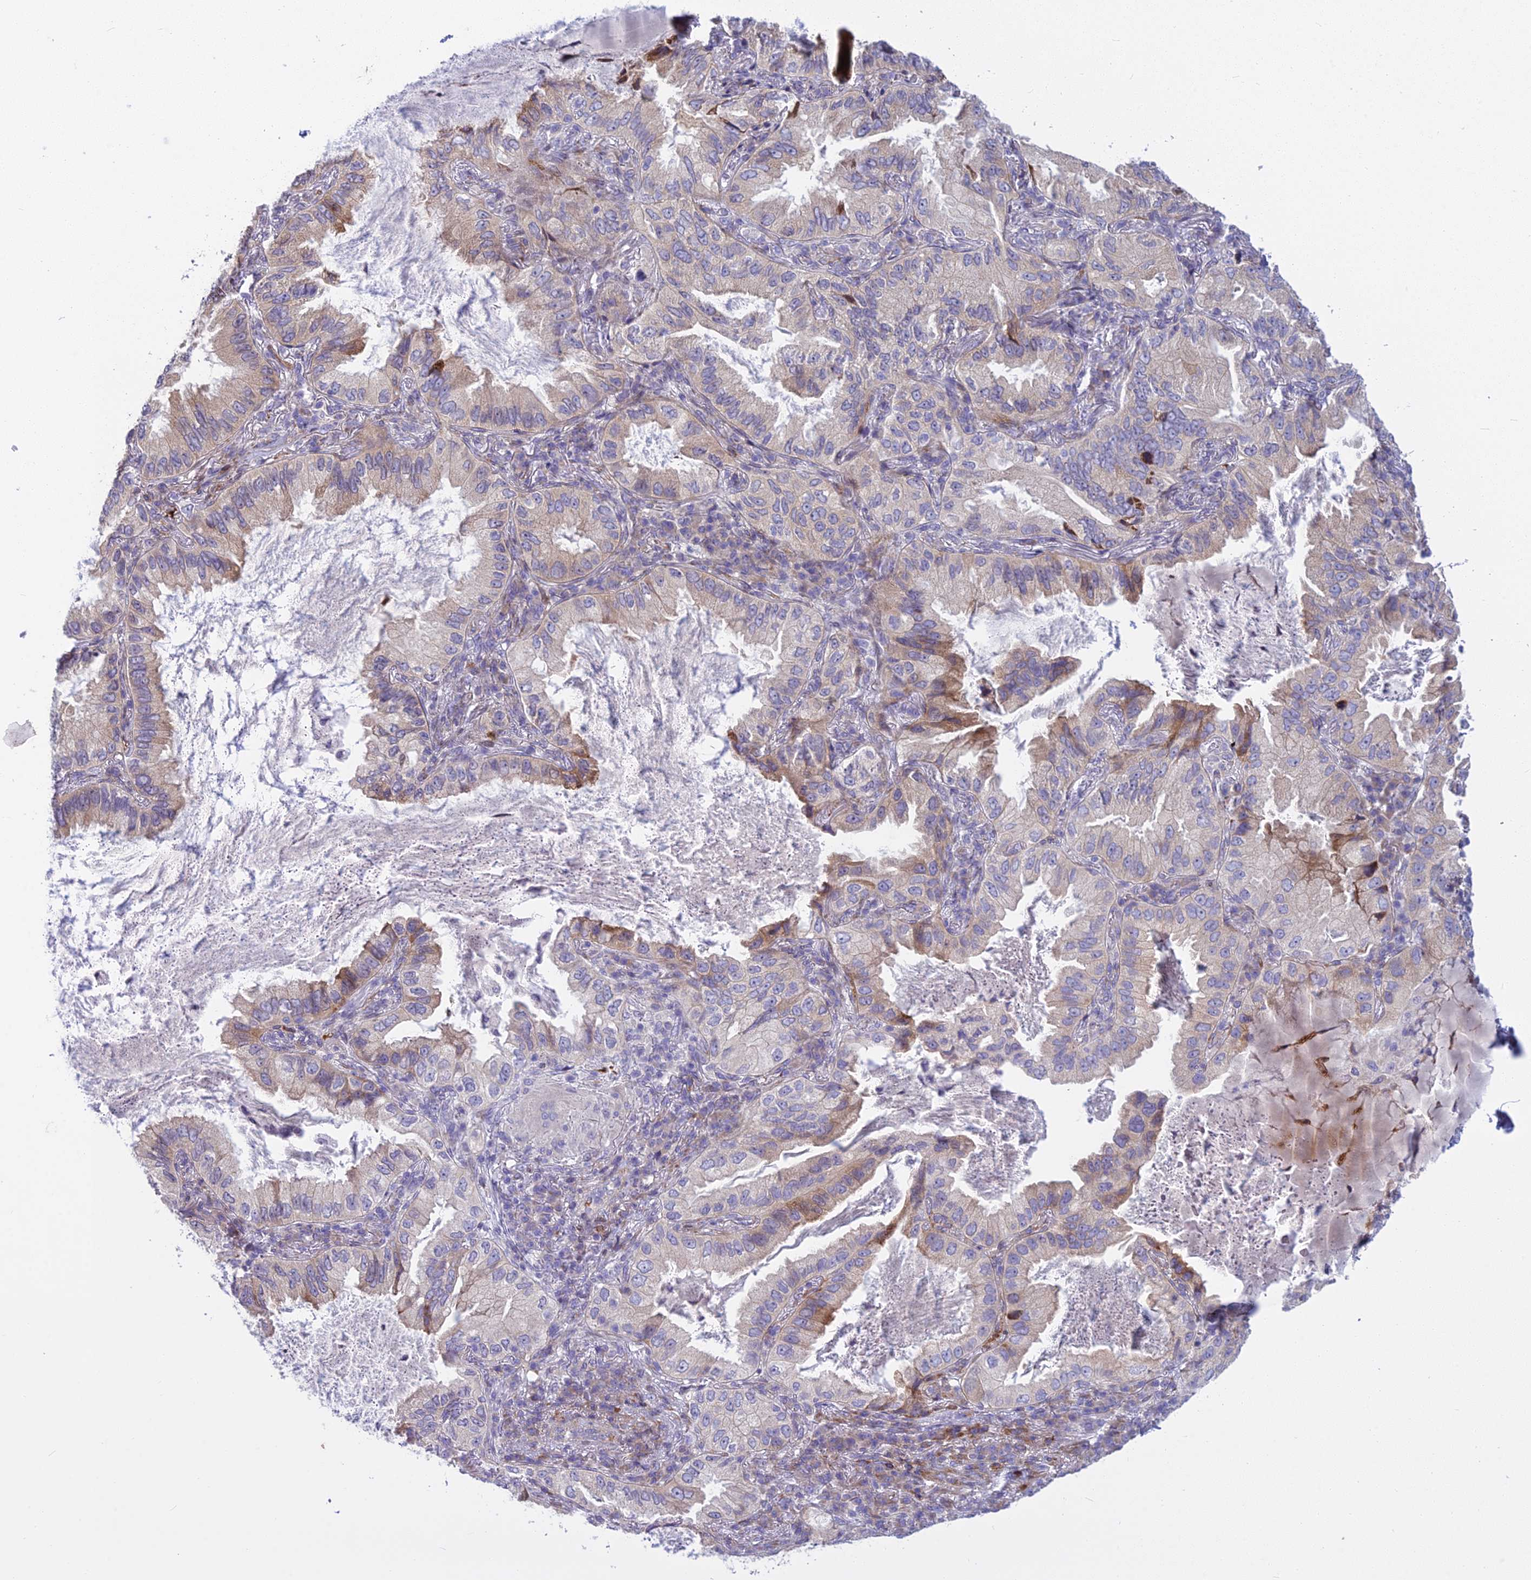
{"staining": {"intensity": "moderate", "quantity": "<25%", "location": "cytoplasmic/membranous"}, "tissue": "lung cancer", "cell_type": "Tumor cells", "image_type": "cancer", "snomed": [{"axis": "morphology", "description": "Adenocarcinoma, NOS"}, {"axis": "topography", "description": "Lung"}], "caption": "Immunohistochemical staining of lung cancer demonstrates low levels of moderate cytoplasmic/membranous protein expression in about <25% of tumor cells. Nuclei are stained in blue.", "gene": "PCDHB14", "patient": {"sex": "female", "age": 69}}